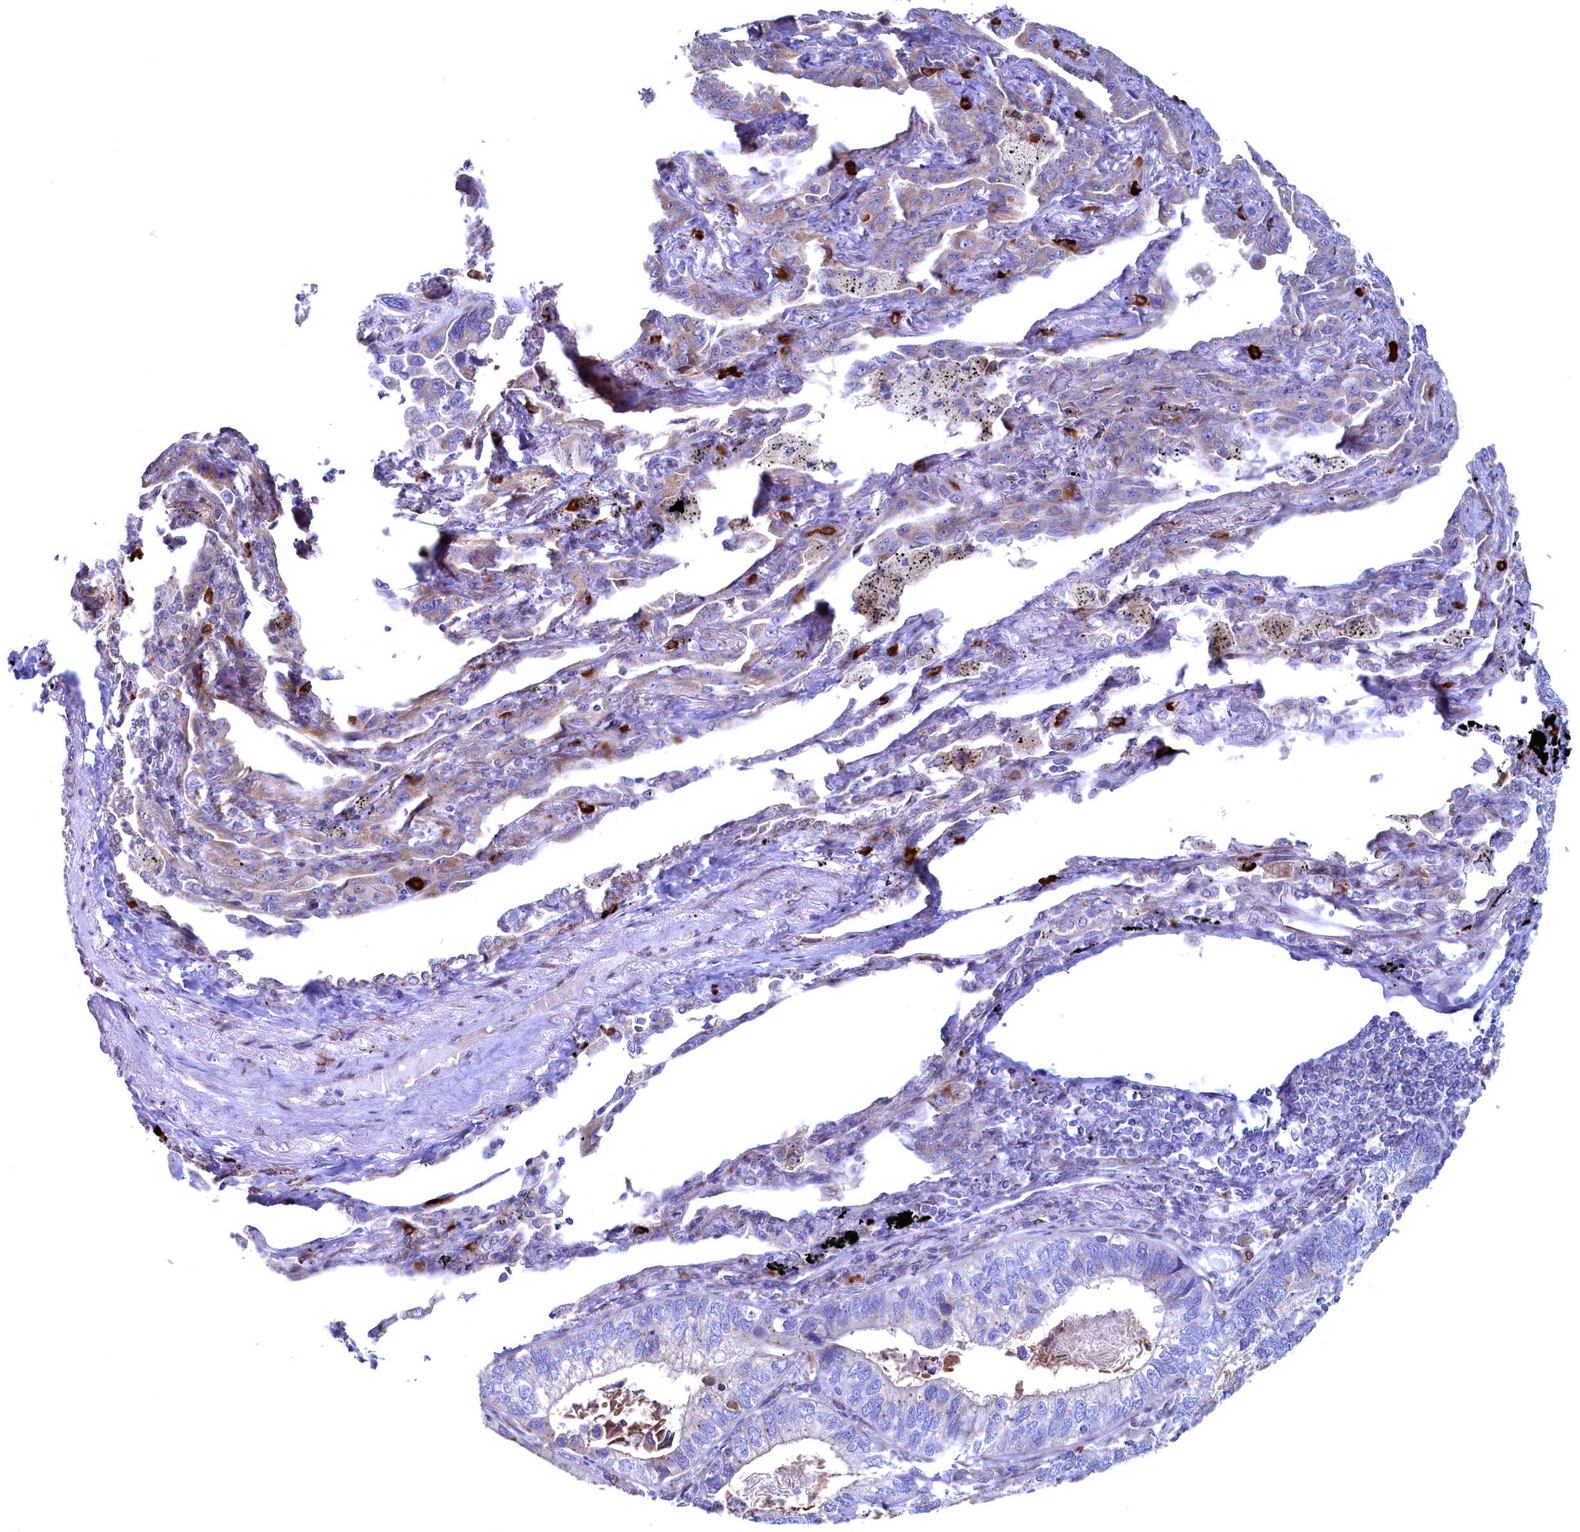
{"staining": {"intensity": "negative", "quantity": "none", "location": "none"}, "tissue": "lung cancer", "cell_type": "Tumor cells", "image_type": "cancer", "snomed": [{"axis": "morphology", "description": "Adenocarcinoma, NOS"}, {"axis": "topography", "description": "Lung"}], "caption": "The histopathology image shows no significant positivity in tumor cells of lung cancer (adenocarcinoma).", "gene": "MTFMT", "patient": {"sex": "male", "age": 67}}